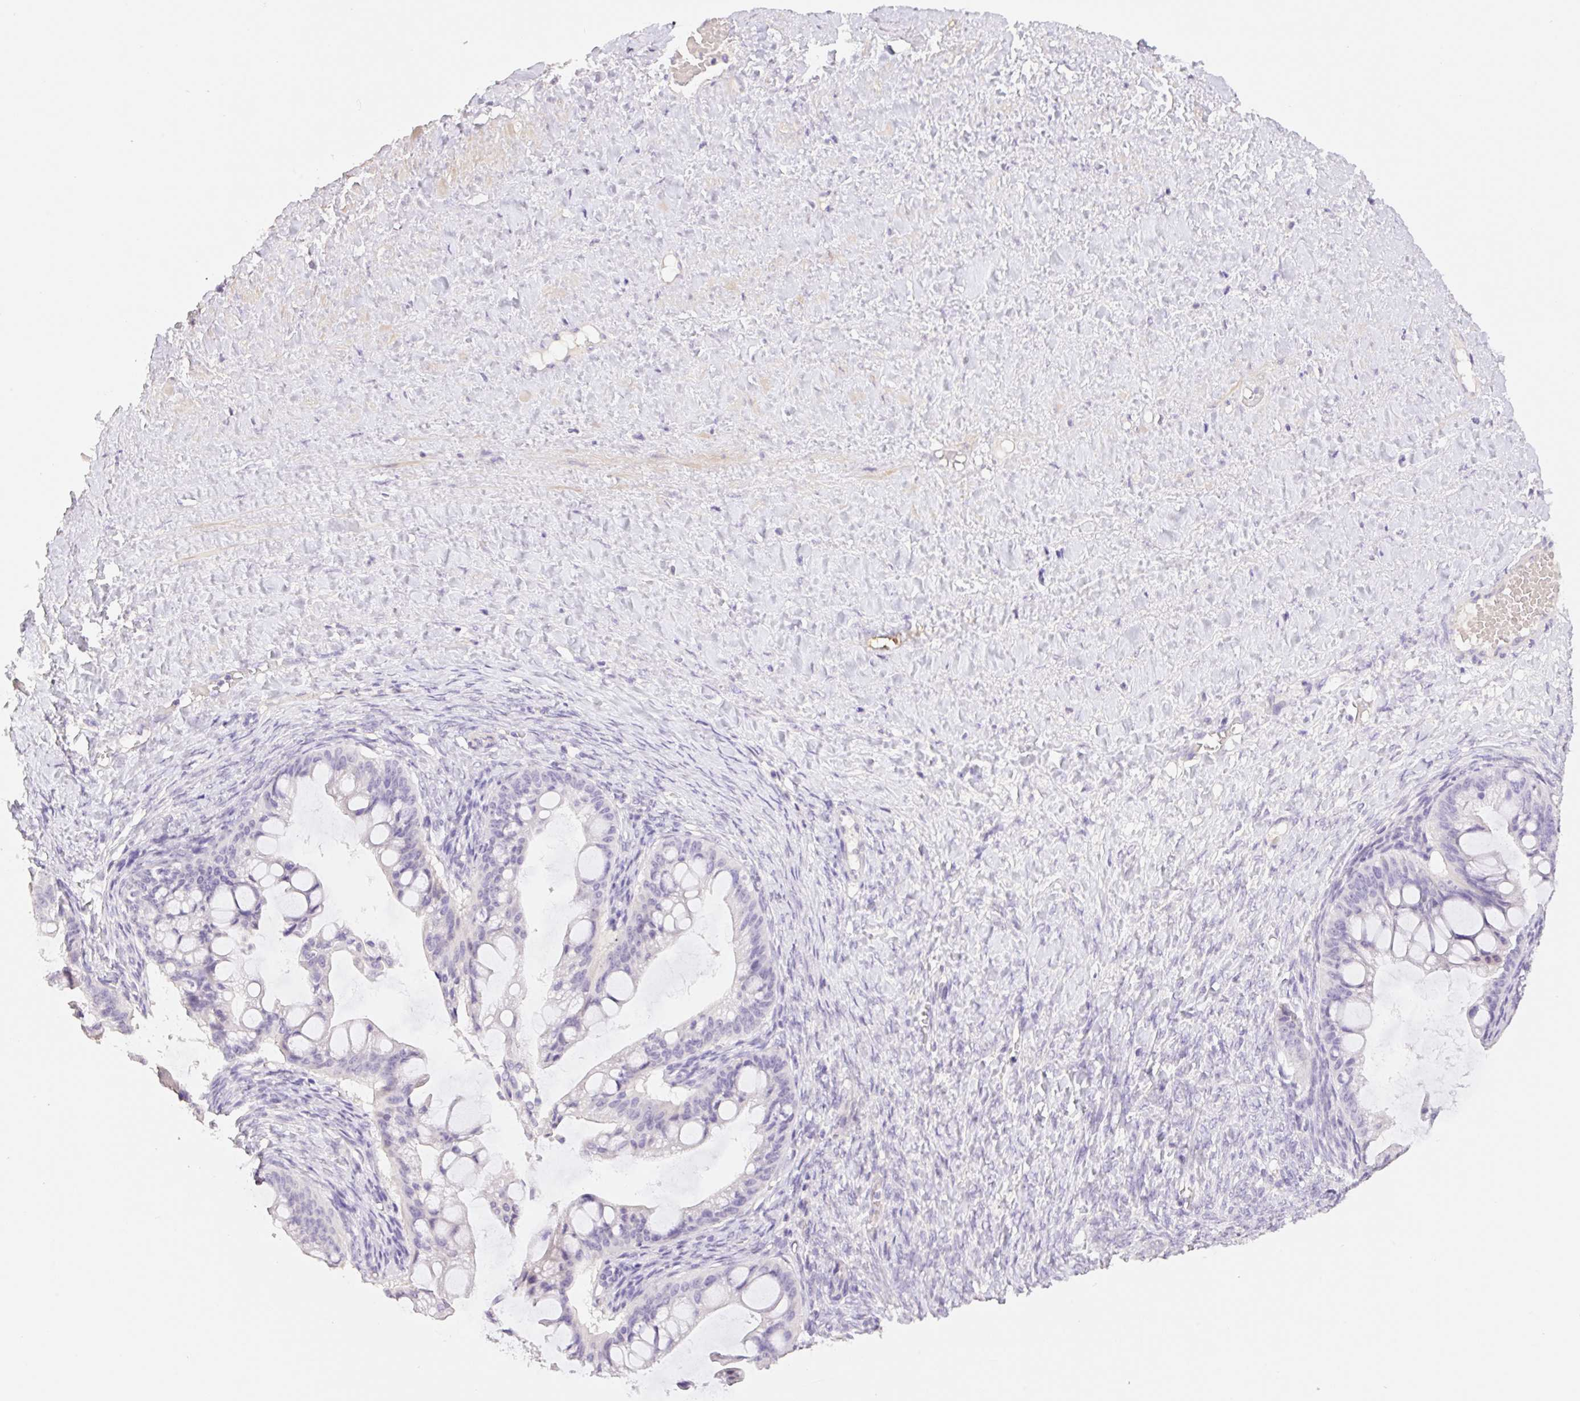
{"staining": {"intensity": "negative", "quantity": "none", "location": "none"}, "tissue": "ovarian cancer", "cell_type": "Tumor cells", "image_type": "cancer", "snomed": [{"axis": "morphology", "description": "Cystadenocarcinoma, mucinous, NOS"}, {"axis": "topography", "description": "Ovary"}], "caption": "Immunohistochemistry photomicrograph of human ovarian cancer (mucinous cystadenocarcinoma) stained for a protein (brown), which demonstrates no expression in tumor cells.", "gene": "HCRTR2", "patient": {"sex": "female", "age": 73}}